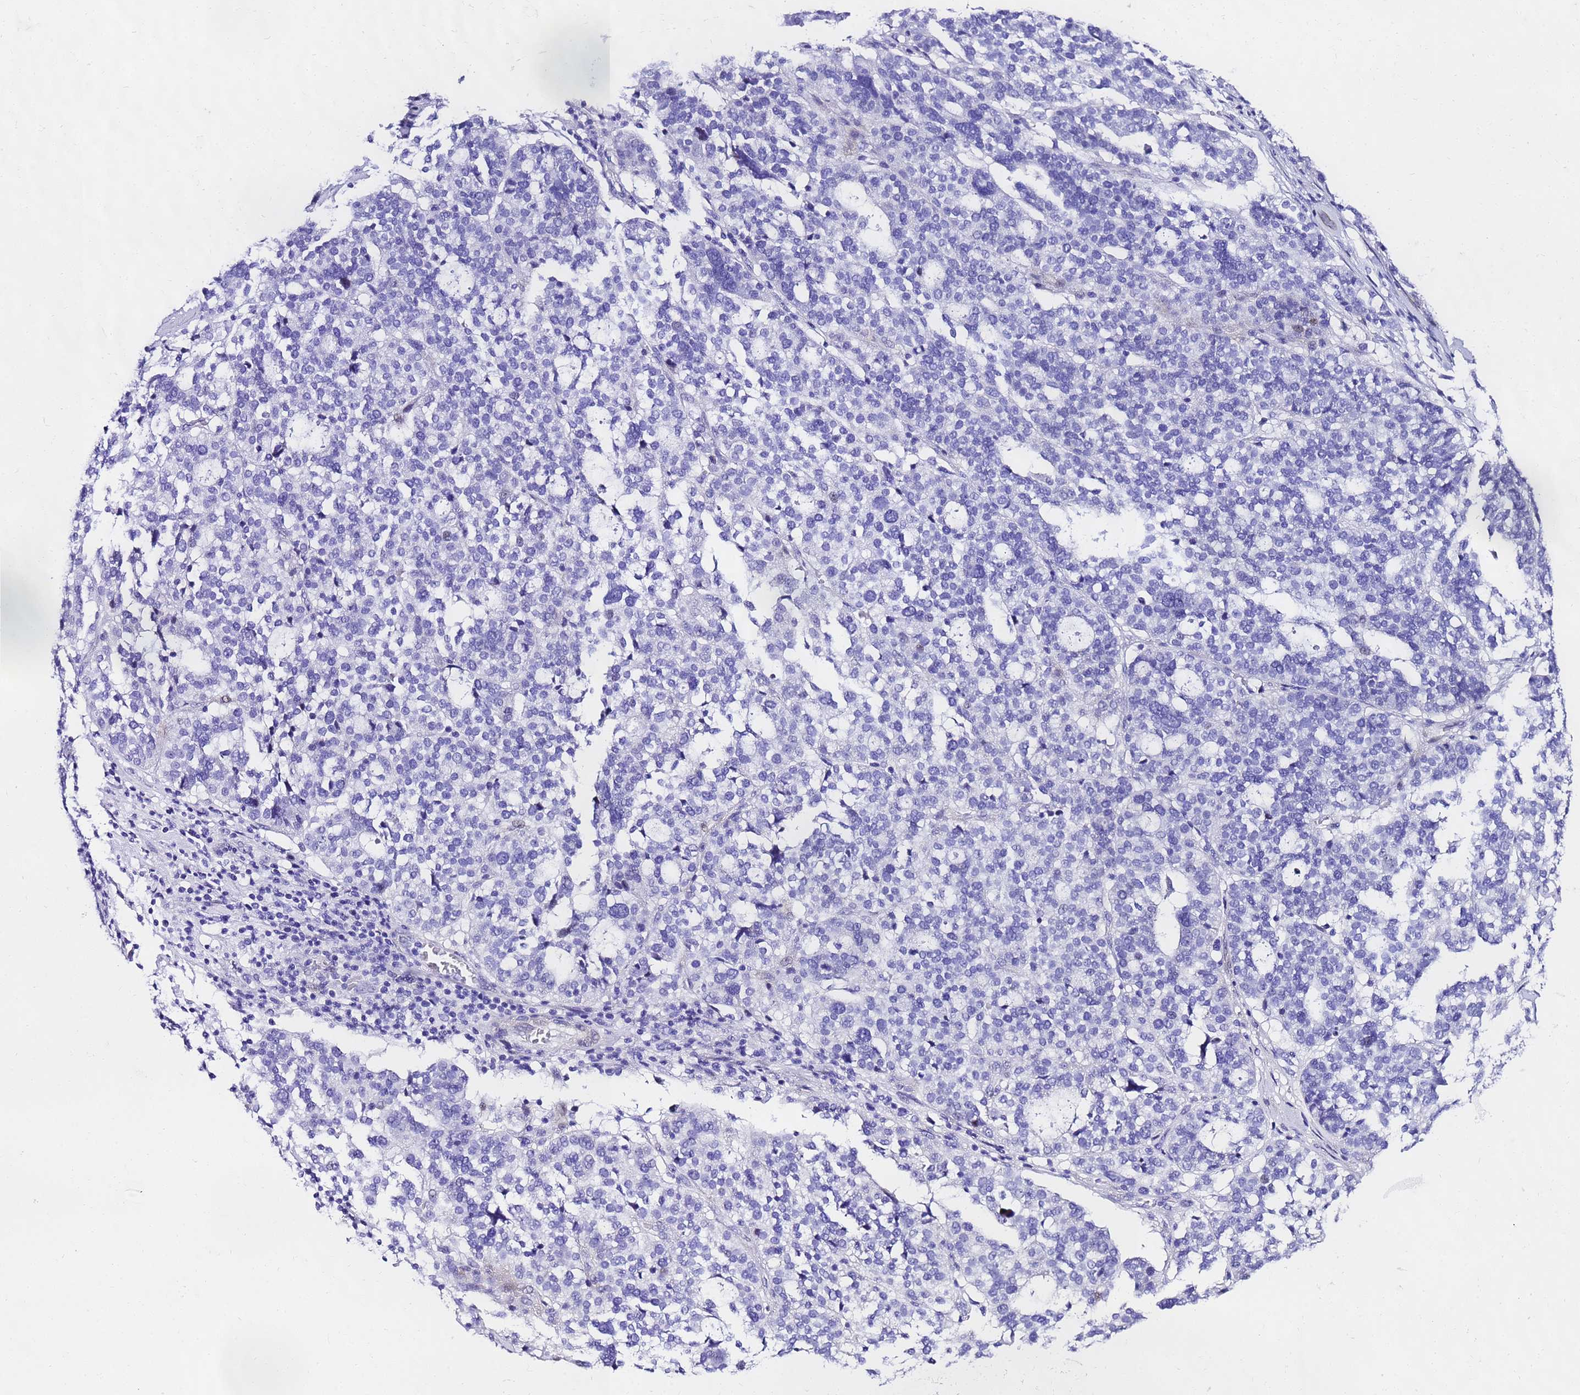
{"staining": {"intensity": "negative", "quantity": "none", "location": "none"}, "tissue": "ovarian cancer", "cell_type": "Tumor cells", "image_type": "cancer", "snomed": [{"axis": "morphology", "description": "Cystadenocarcinoma, serous, NOS"}, {"axis": "topography", "description": "Ovary"}], "caption": "Tumor cells are negative for brown protein staining in ovarian serous cystadenocarcinoma.", "gene": "UGT2B10", "patient": {"sex": "female", "age": 59}}